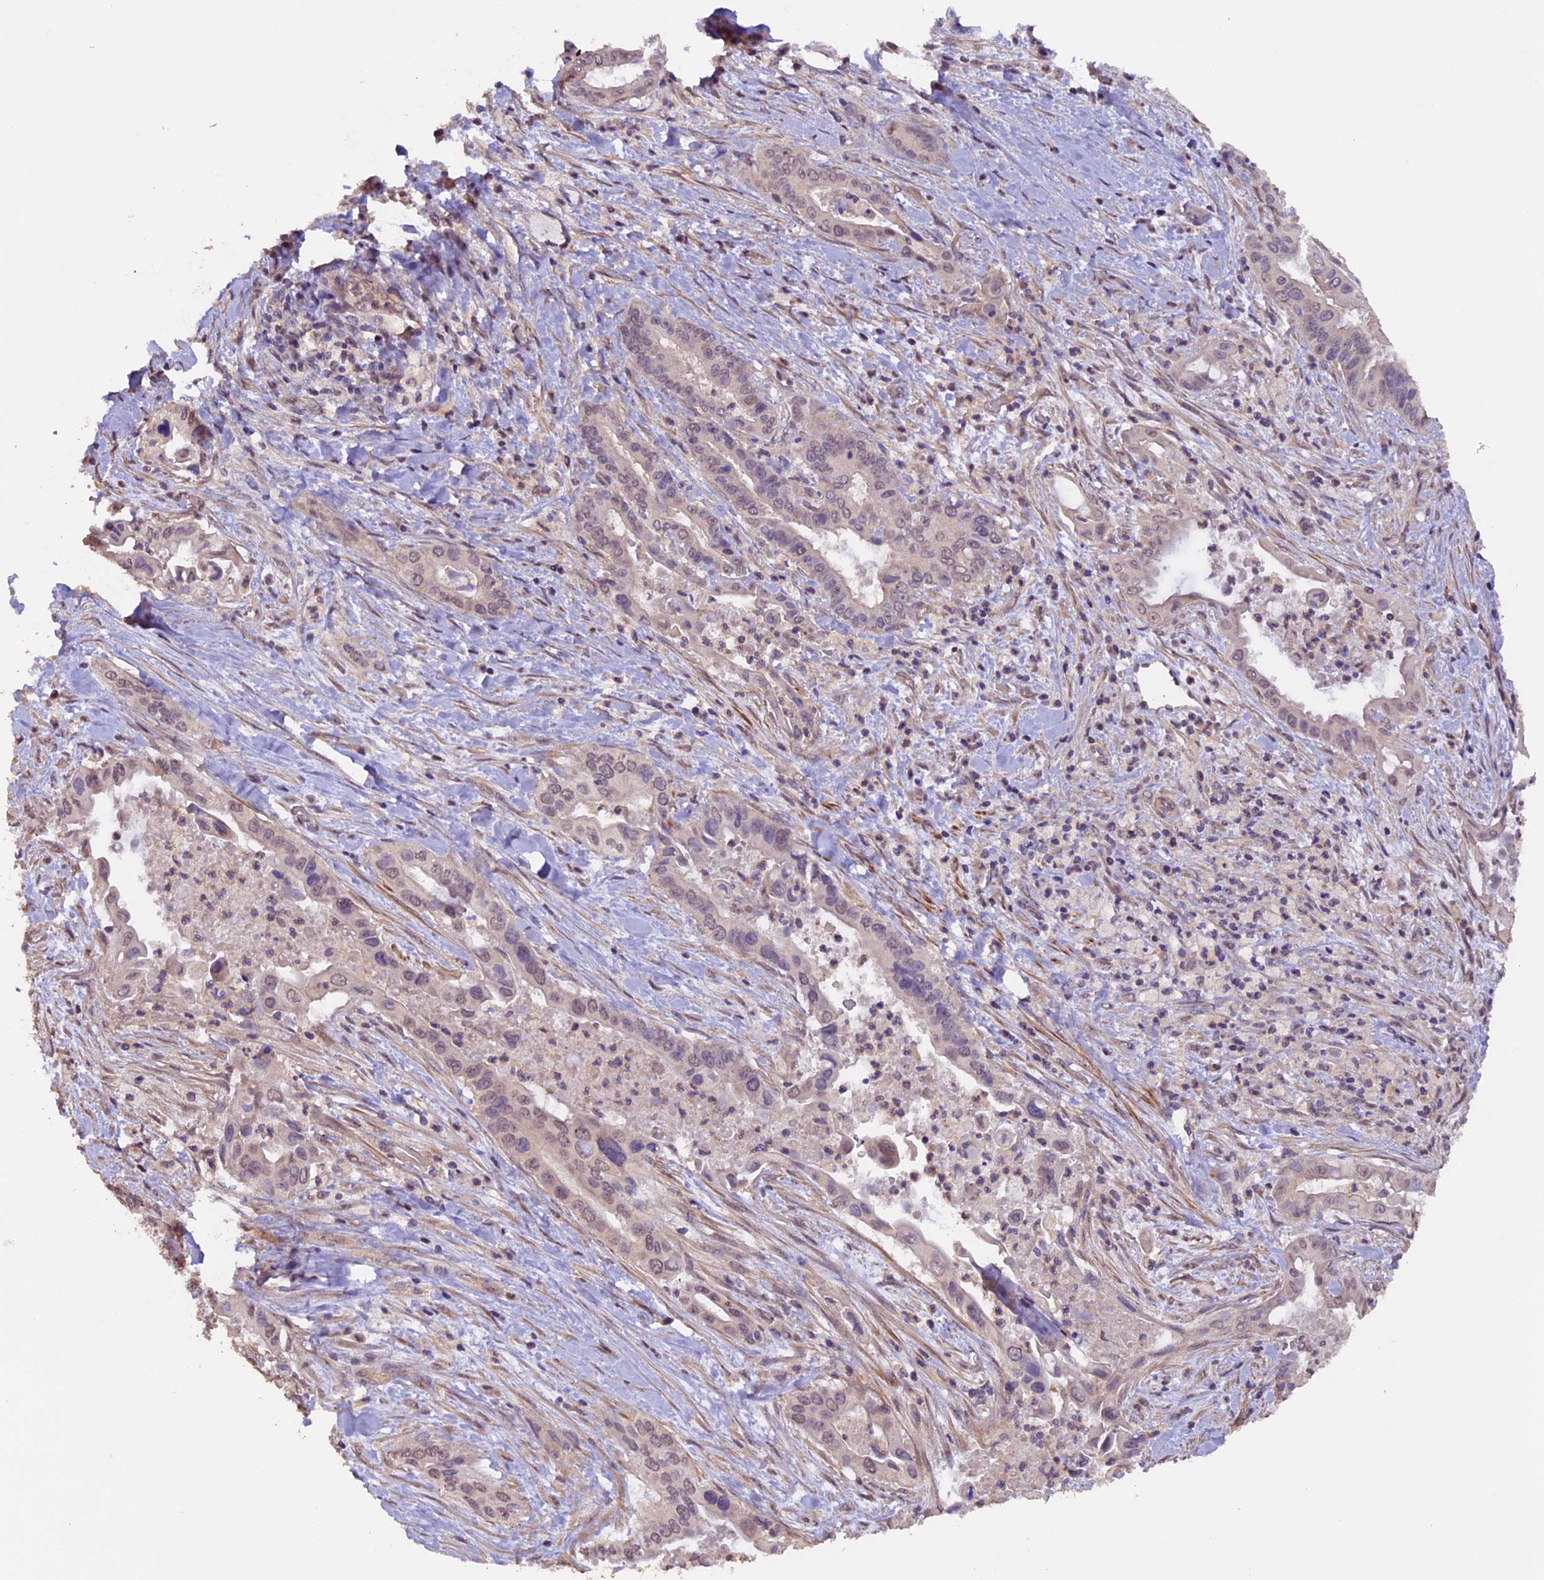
{"staining": {"intensity": "negative", "quantity": "none", "location": "none"}, "tissue": "pancreatic cancer", "cell_type": "Tumor cells", "image_type": "cancer", "snomed": [{"axis": "morphology", "description": "Adenocarcinoma, NOS"}, {"axis": "topography", "description": "Pancreas"}], "caption": "Protein analysis of pancreatic cancer reveals no significant staining in tumor cells. (DAB immunohistochemistry (IHC) with hematoxylin counter stain).", "gene": "GNB5", "patient": {"sex": "female", "age": 77}}